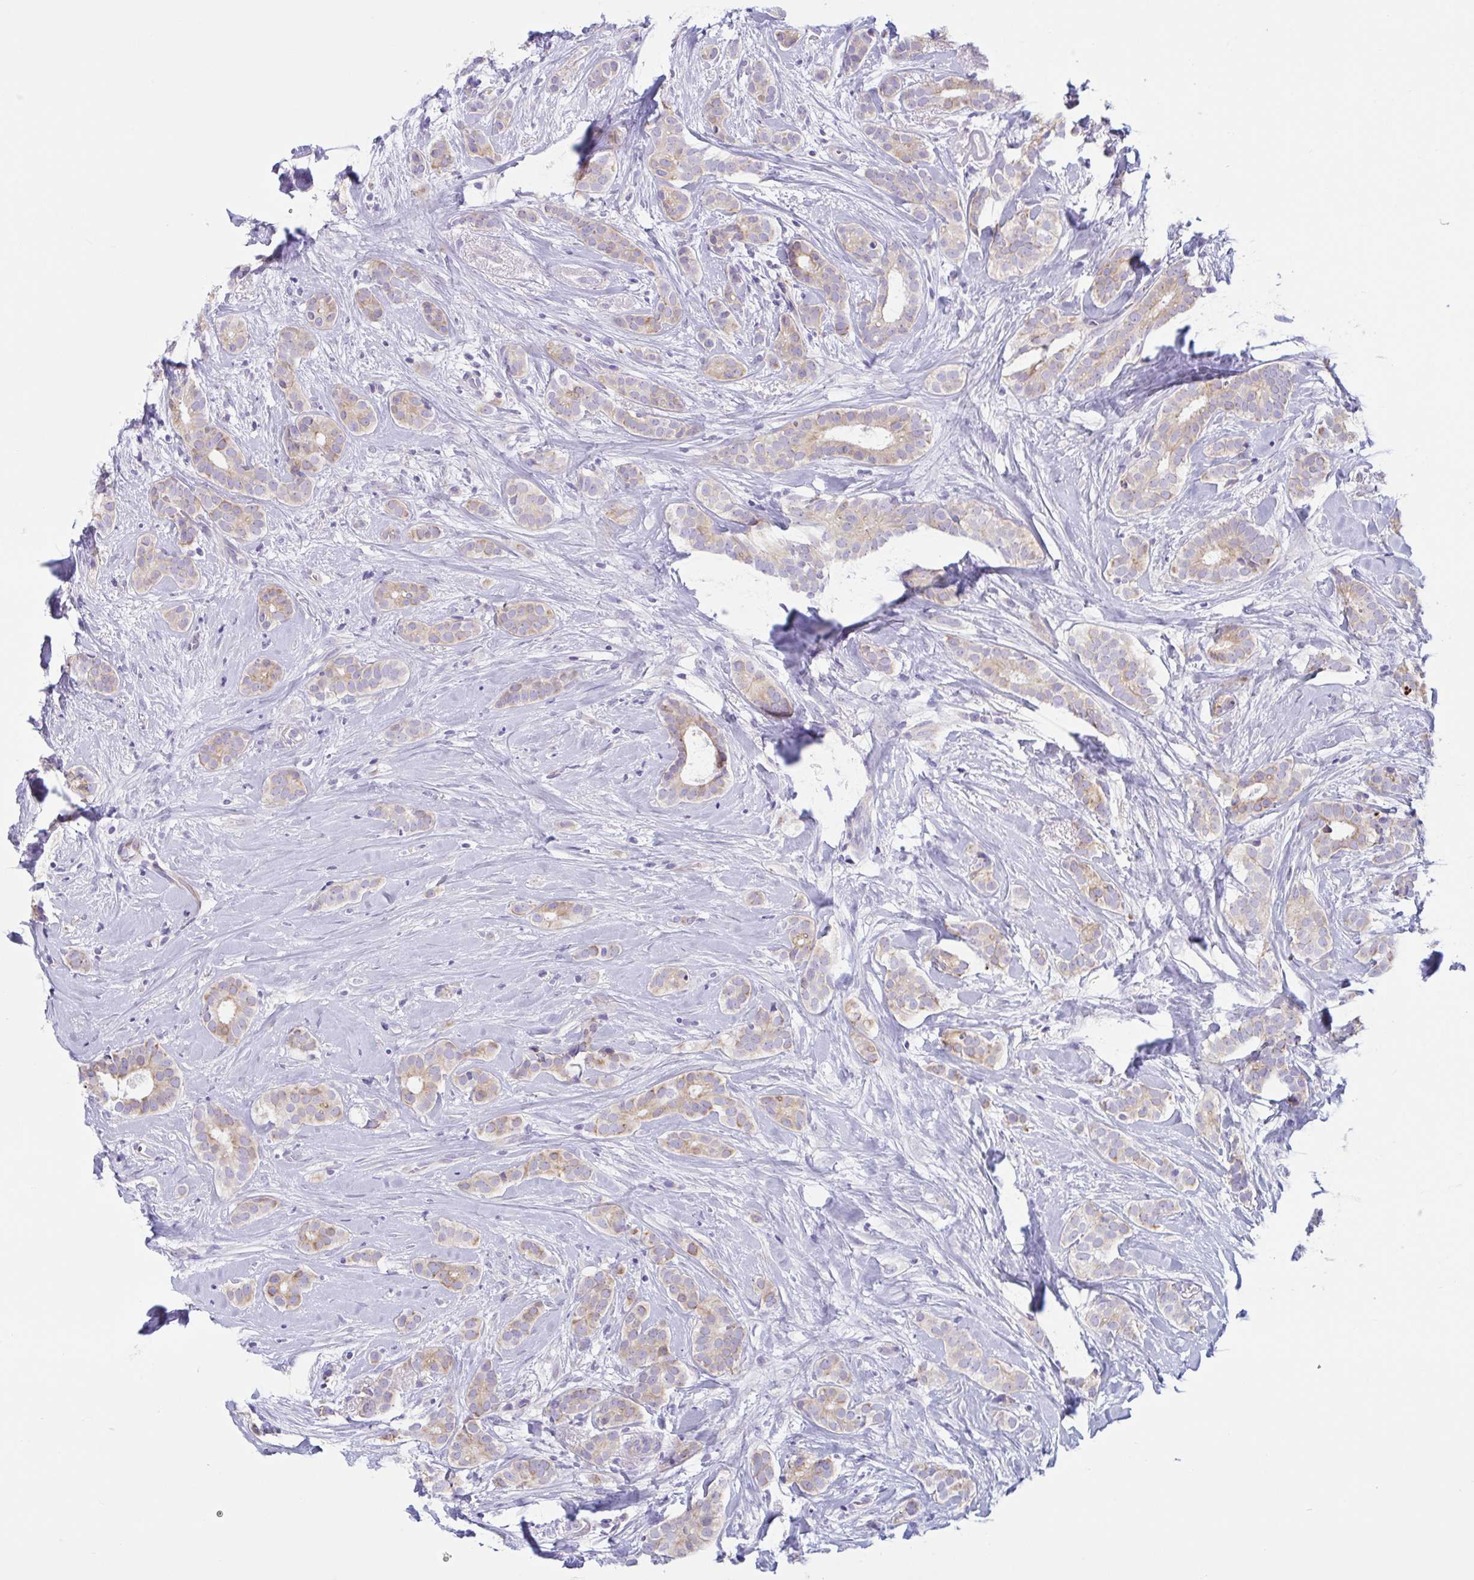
{"staining": {"intensity": "weak", "quantity": "25%-75%", "location": "cytoplasmic/membranous"}, "tissue": "breast cancer", "cell_type": "Tumor cells", "image_type": "cancer", "snomed": [{"axis": "morphology", "description": "Duct carcinoma"}, {"axis": "topography", "description": "Breast"}], "caption": "Invasive ductal carcinoma (breast) stained with a brown dye exhibits weak cytoplasmic/membranous positive staining in approximately 25%-75% of tumor cells.", "gene": "TNNI2", "patient": {"sex": "female", "age": 65}}